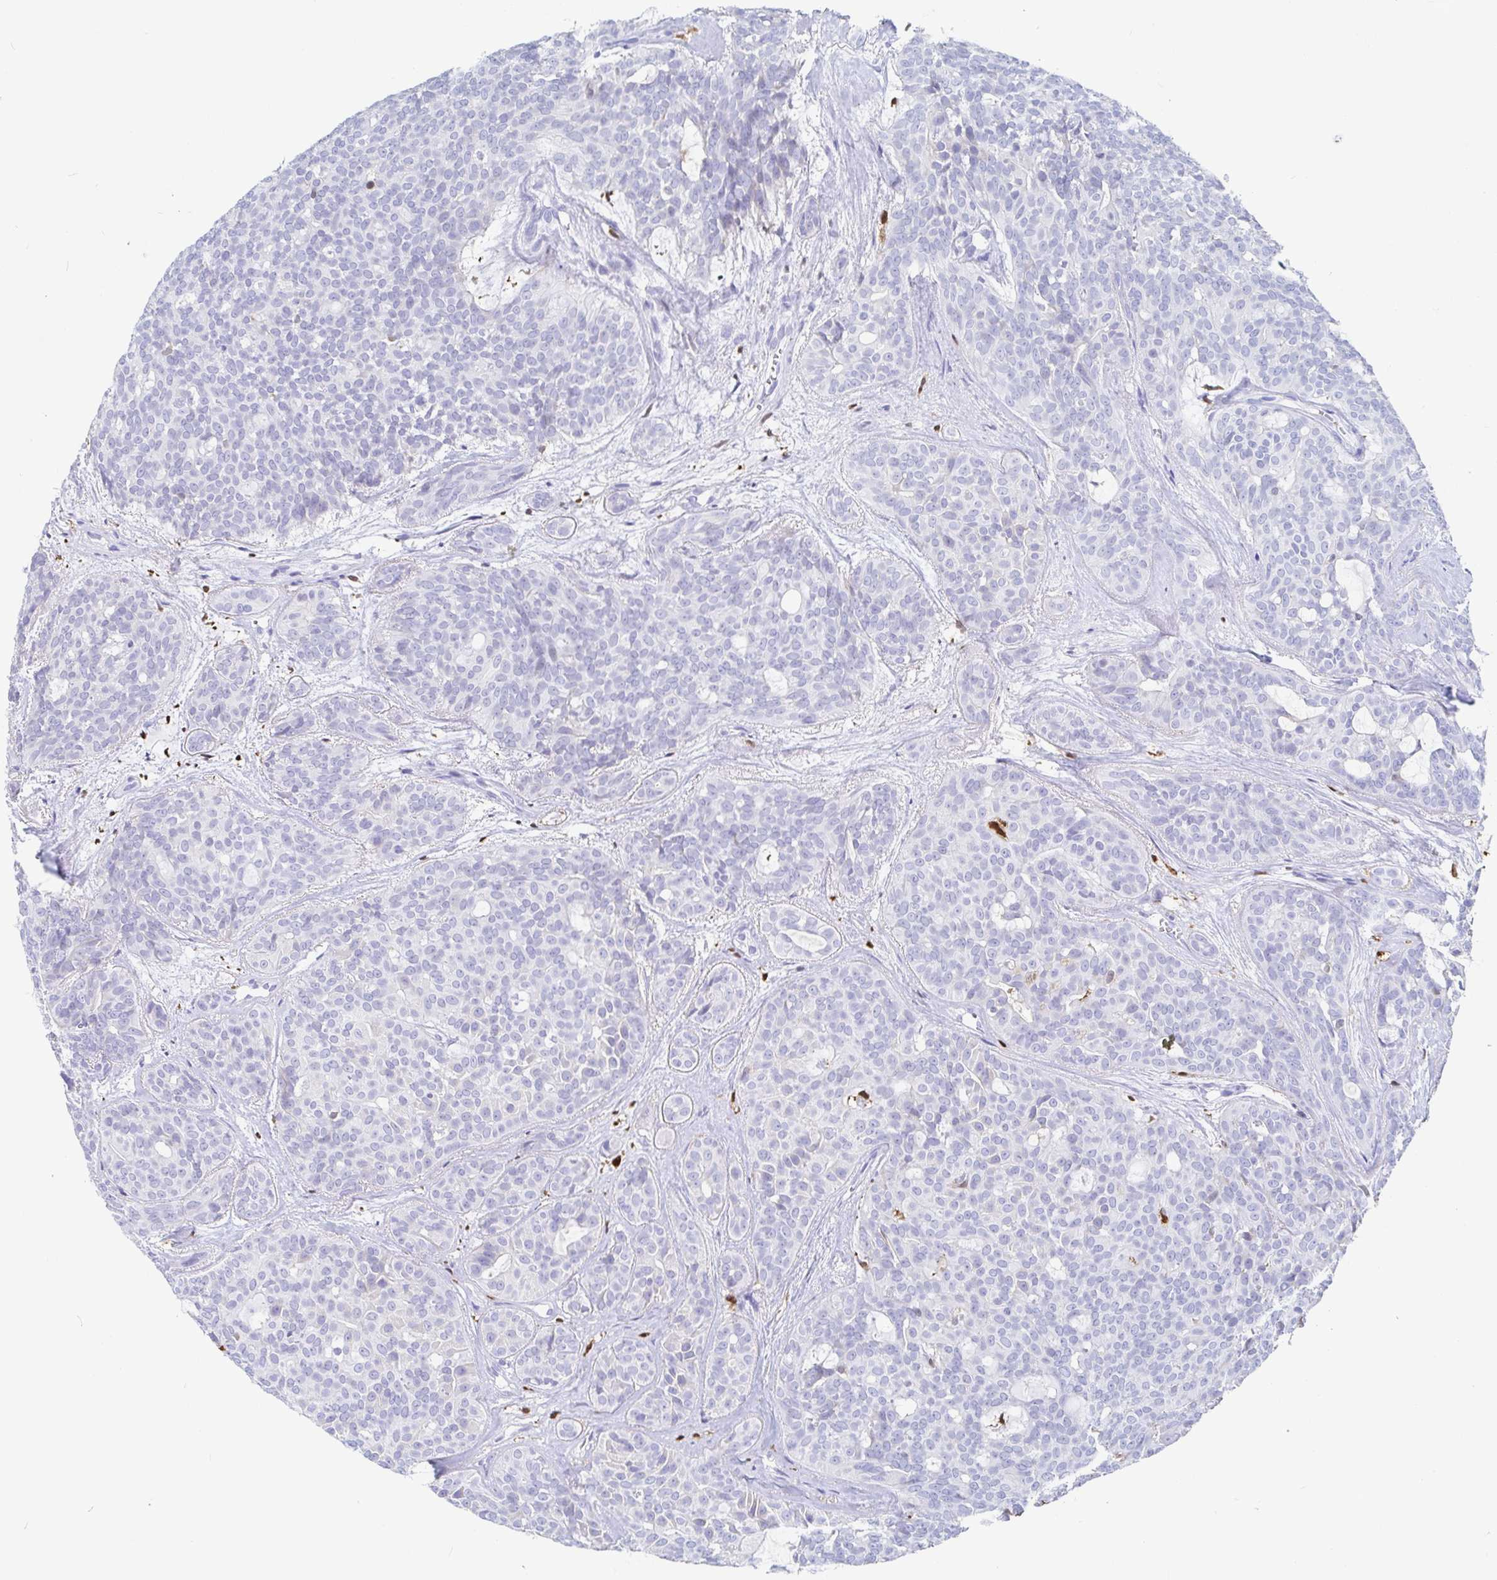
{"staining": {"intensity": "negative", "quantity": "none", "location": "none"}, "tissue": "head and neck cancer", "cell_type": "Tumor cells", "image_type": "cancer", "snomed": [{"axis": "morphology", "description": "Adenocarcinoma, NOS"}, {"axis": "topography", "description": "Head-Neck"}], "caption": "There is no significant staining in tumor cells of adenocarcinoma (head and neck).", "gene": "OR2A4", "patient": {"sex": "male", "age": 66}}